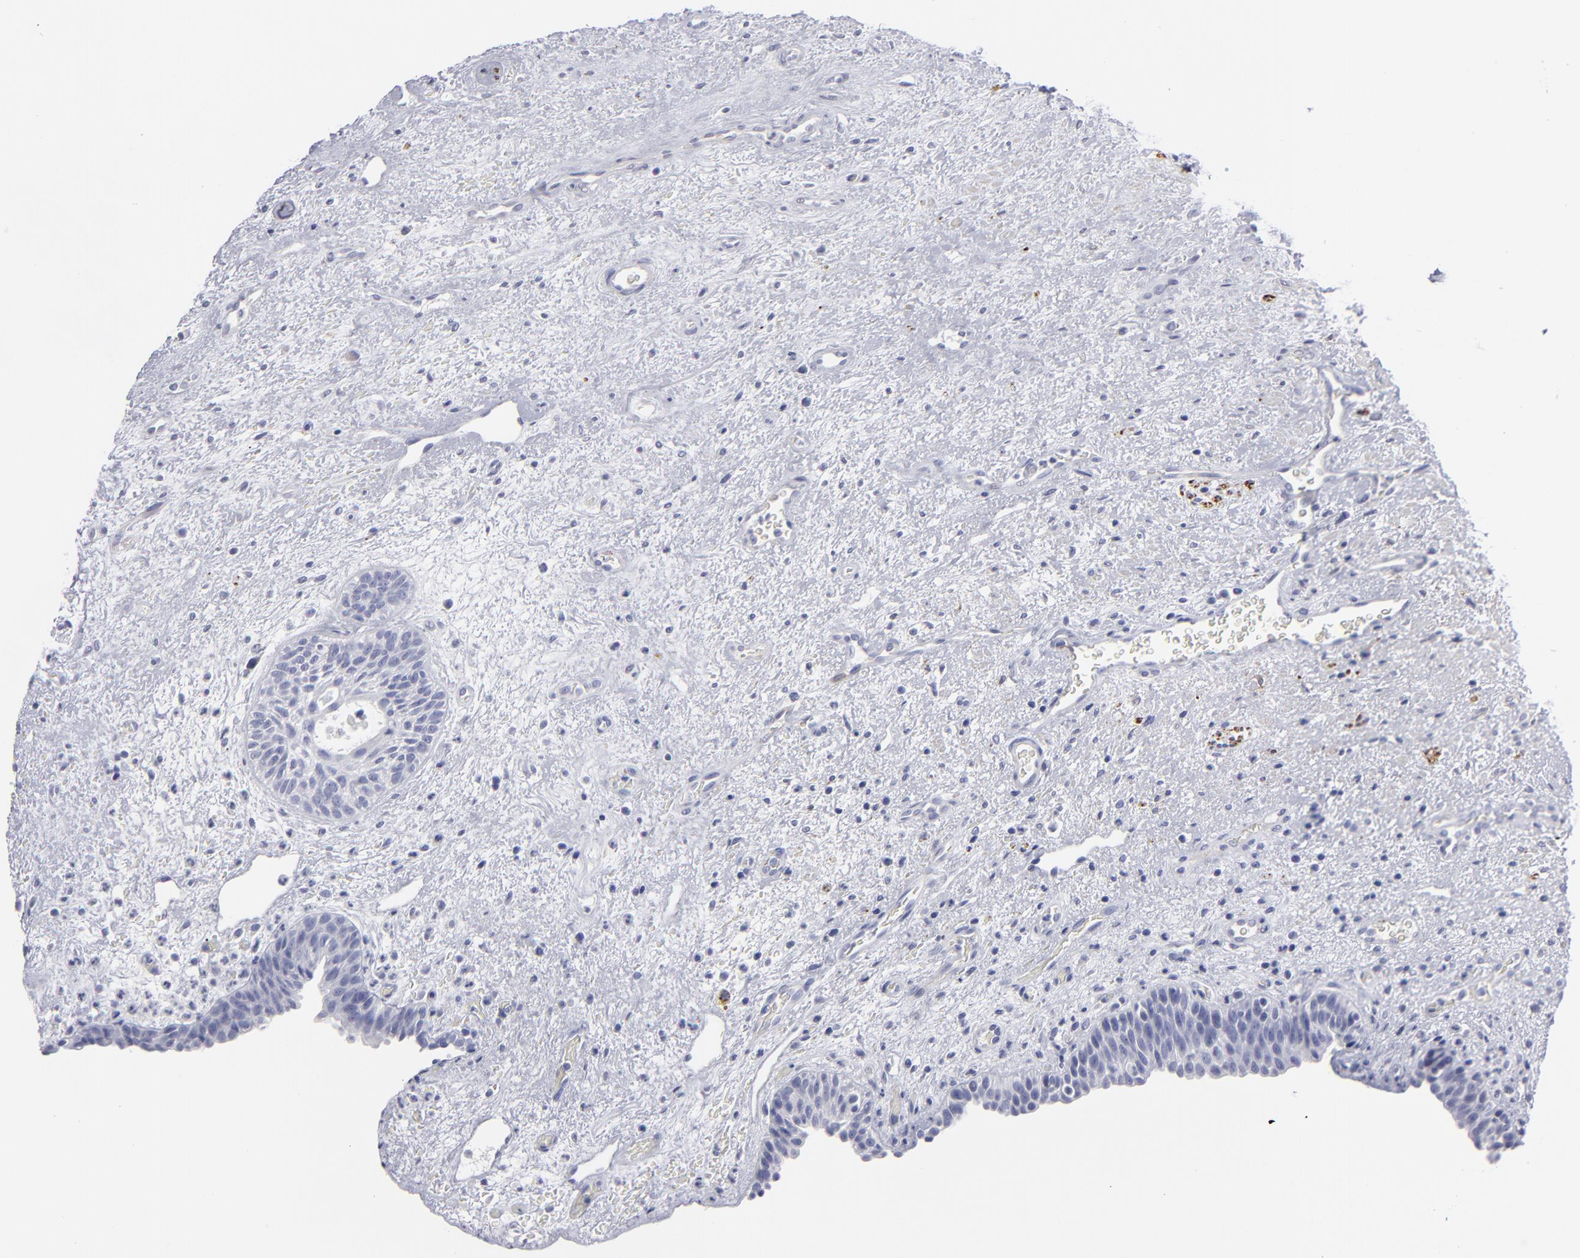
{"staining": {"intensity": "negative", "quantity": "none", "location": "none"}, "tissue": "urinary bladder", "cell_type": "Urothelial cells", "image_type": "normal", "snomed": [{"axis": "morphology", "description": "Normal tissue, NOS"}, {"axis": "topography", "description": "Urinary bladder"}], "caption": "Image shows no significant protein positivity in urothelial cells of normal urinary bladder.", "gene": "CADM3", "patient": {"sex": "male", "age": 48}}